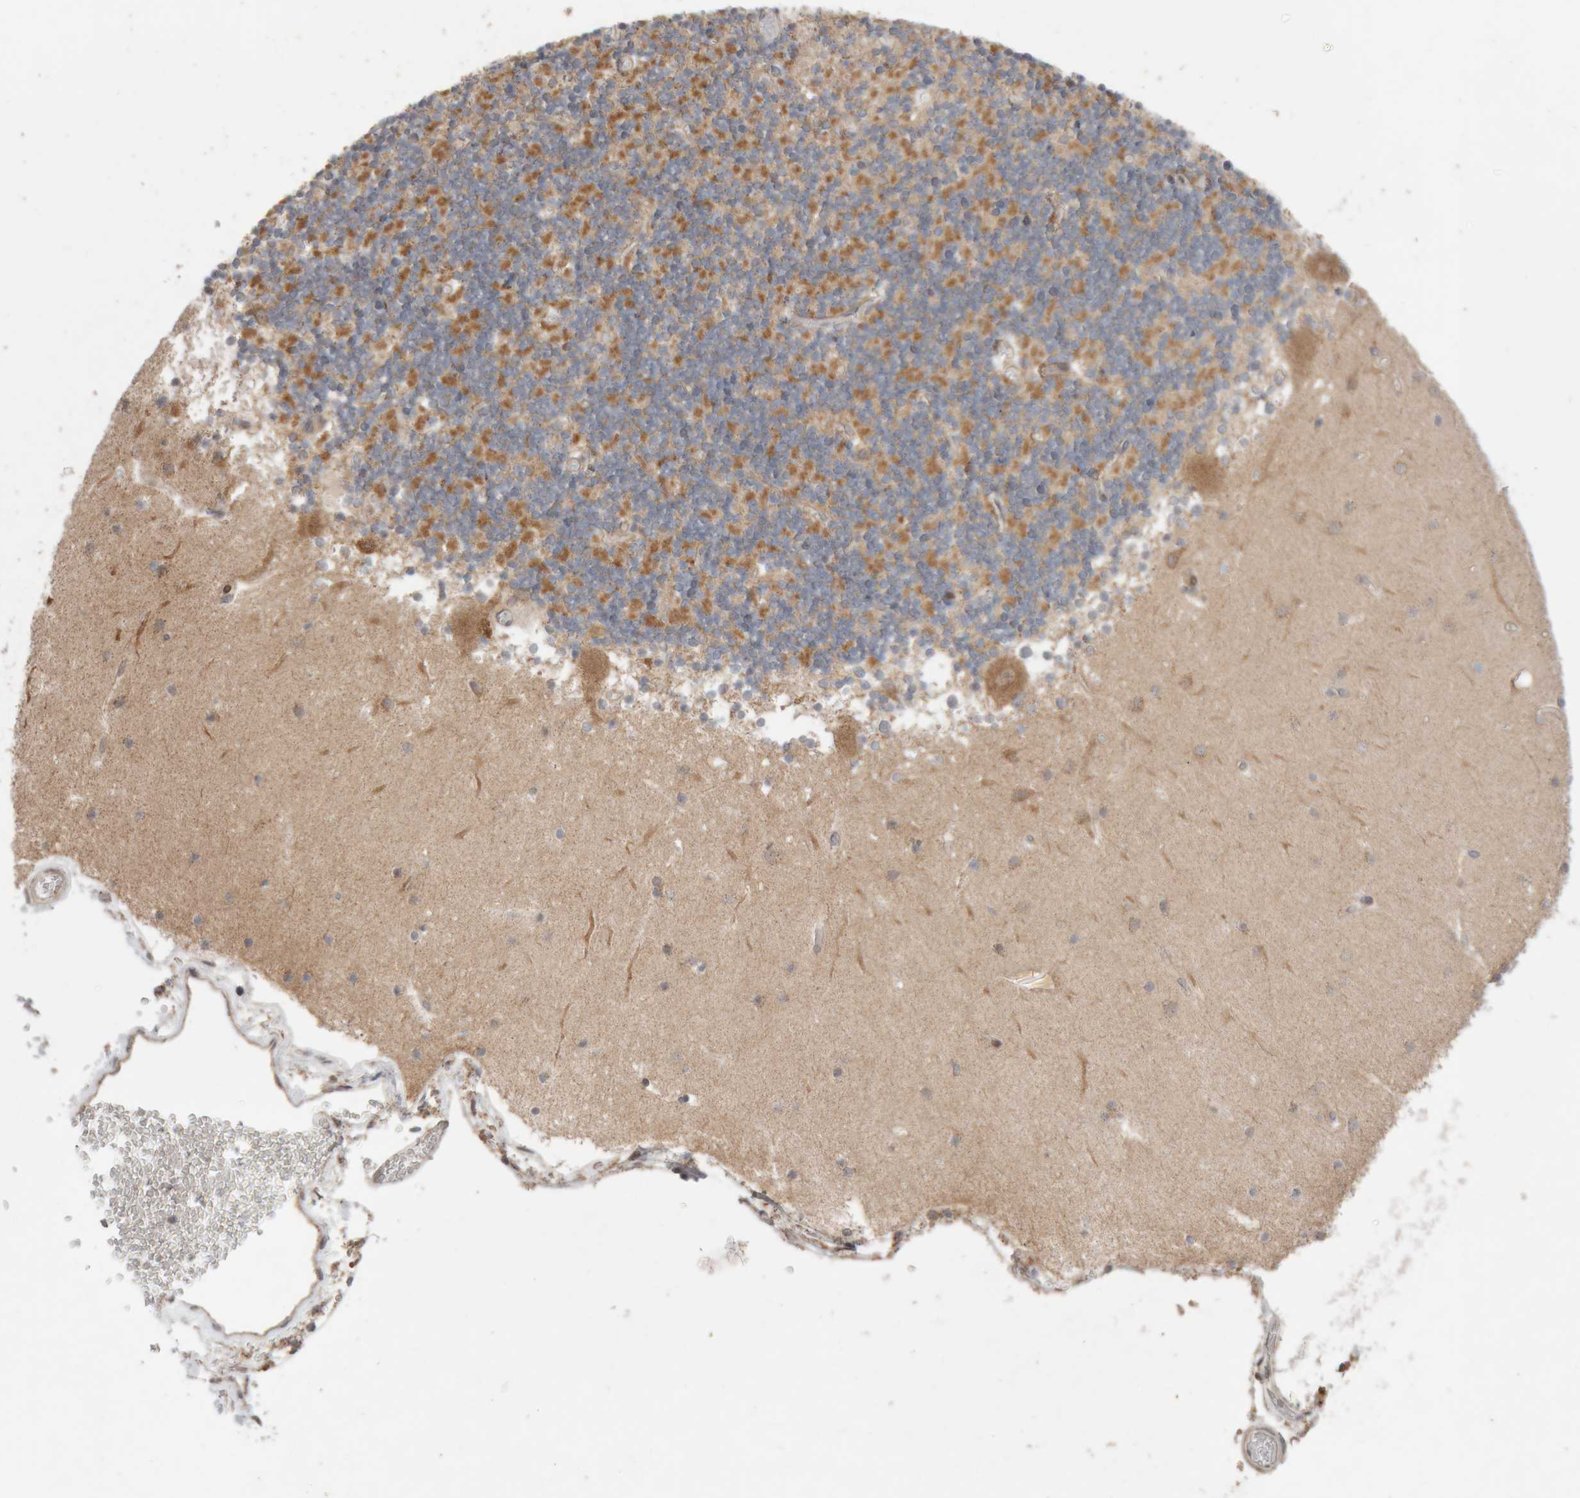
{"staining": {"intensity": "moderate", "quantity": "<25%", "location": "cytoplasmic/membranous"}, "tissue": "cerebellum", "cell_type": "Cells in granular layer", "image_type": "normal", "snomed": [{"axis": "morphology", "description": "Normal tissue, NOS"}, {"axis": "topography", "description": "Cerebellum"}], "caption": "Unremarkable cerebellum reveals moderate cytoplasmic/membranous positivity in about <25% of cells in granular layer, visualized by immunohistochemistry.", "gene": "KIF21B", "patient": {"sex": "female", "age": 28}}